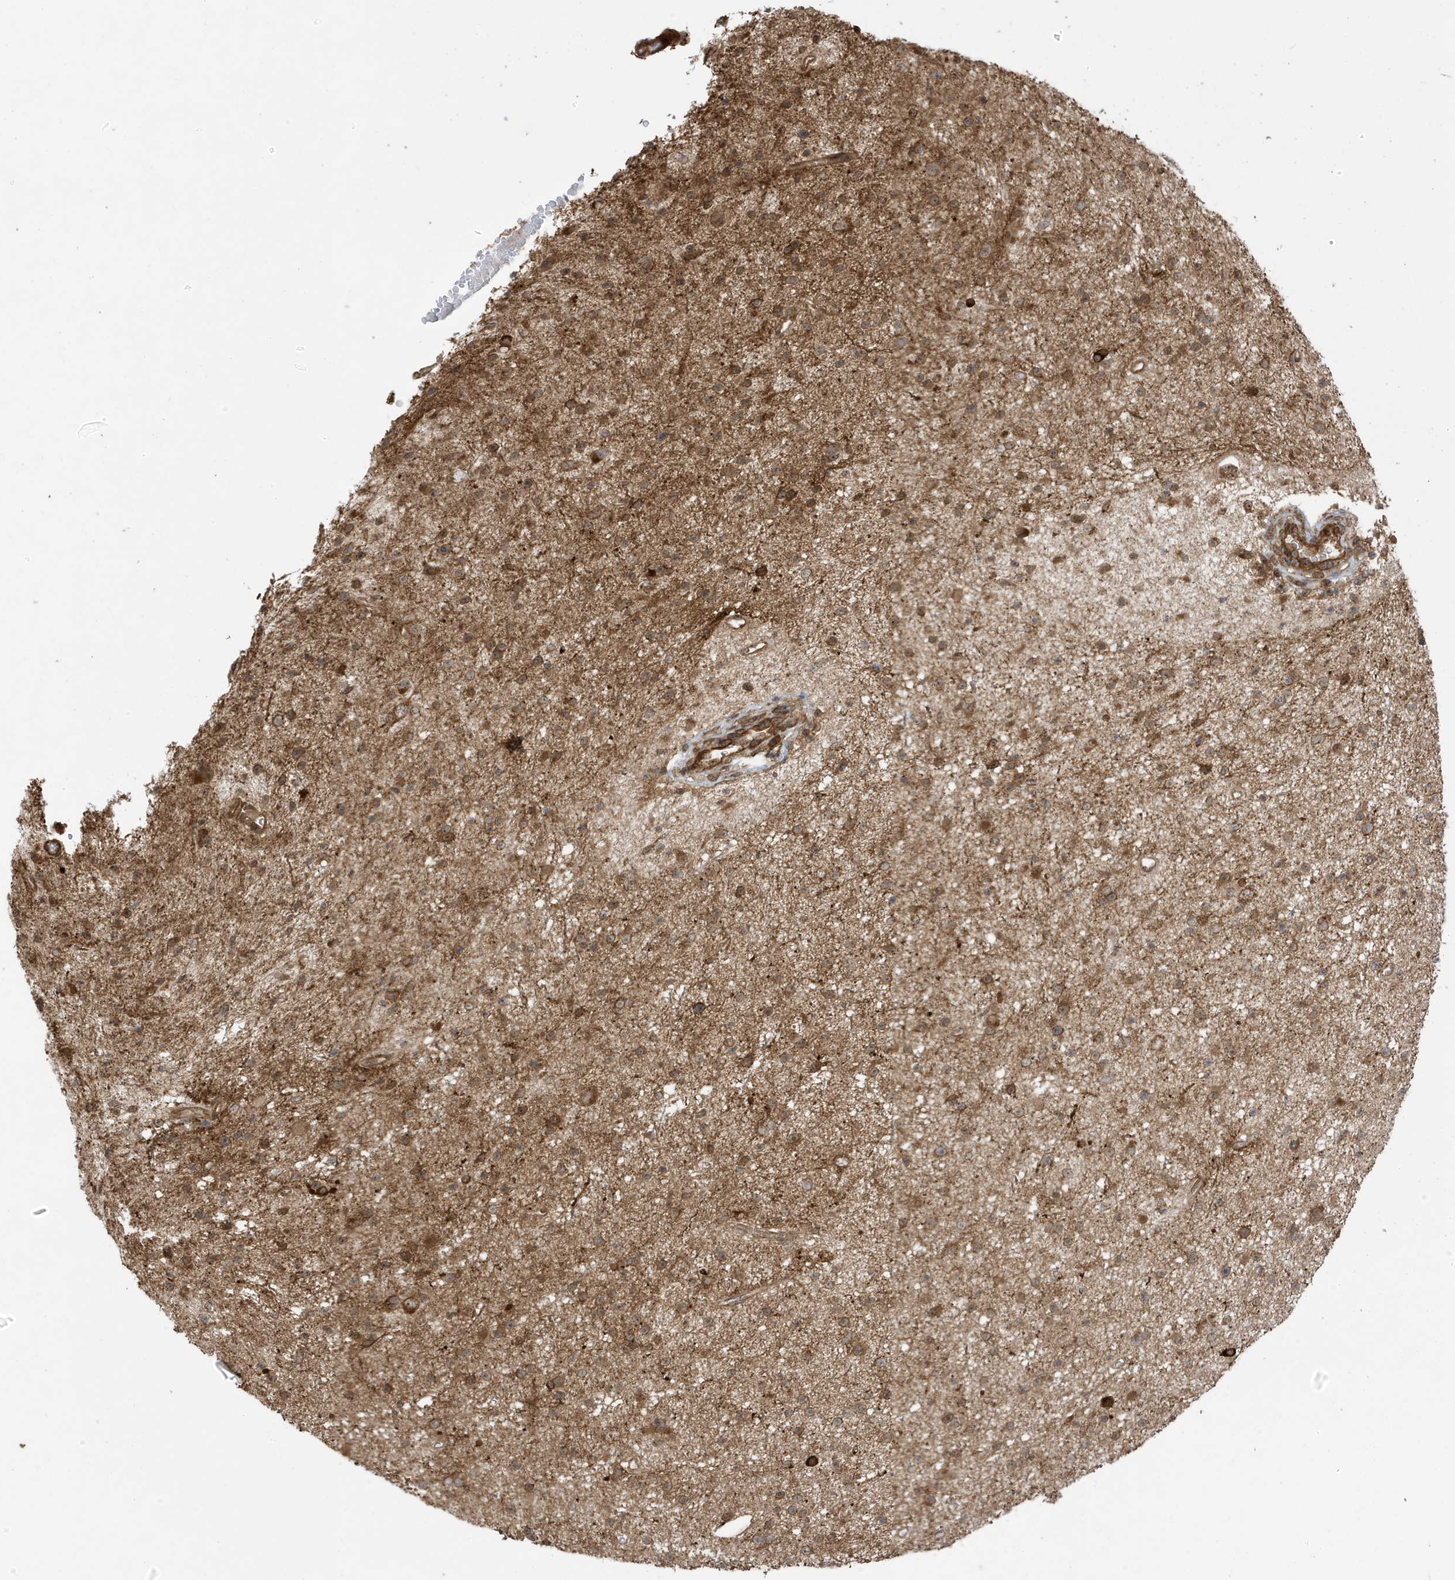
{"staining": {"intensity": "moderate", "quantity": ">75%", "location": "cytoplasmic/membranous"}, "tissue": "glioma", "cell_type": "Tumor cells", "image_type": "cancer", "snomed": [{"axis": "morphology", "description": "Glioma, malignant, Low grade"}, {"axis": "topography", "description": "Cerebral cortex"}], "caption": "DAB (3,3'-diaminobenzidine) immunohistochemical staining of low-grade glioma (malignant) exhibits moderate cytoplasmic/membranous protein expression in about >75% of tumor cells. The staining was performed using DAB to visualize the protein expression in brown, while the nuclei were stained in blue with hematoxylin (Magnification: 20x).", "gene": "CDC42EP3", "patient": {"sex": "female", "age": 39}}